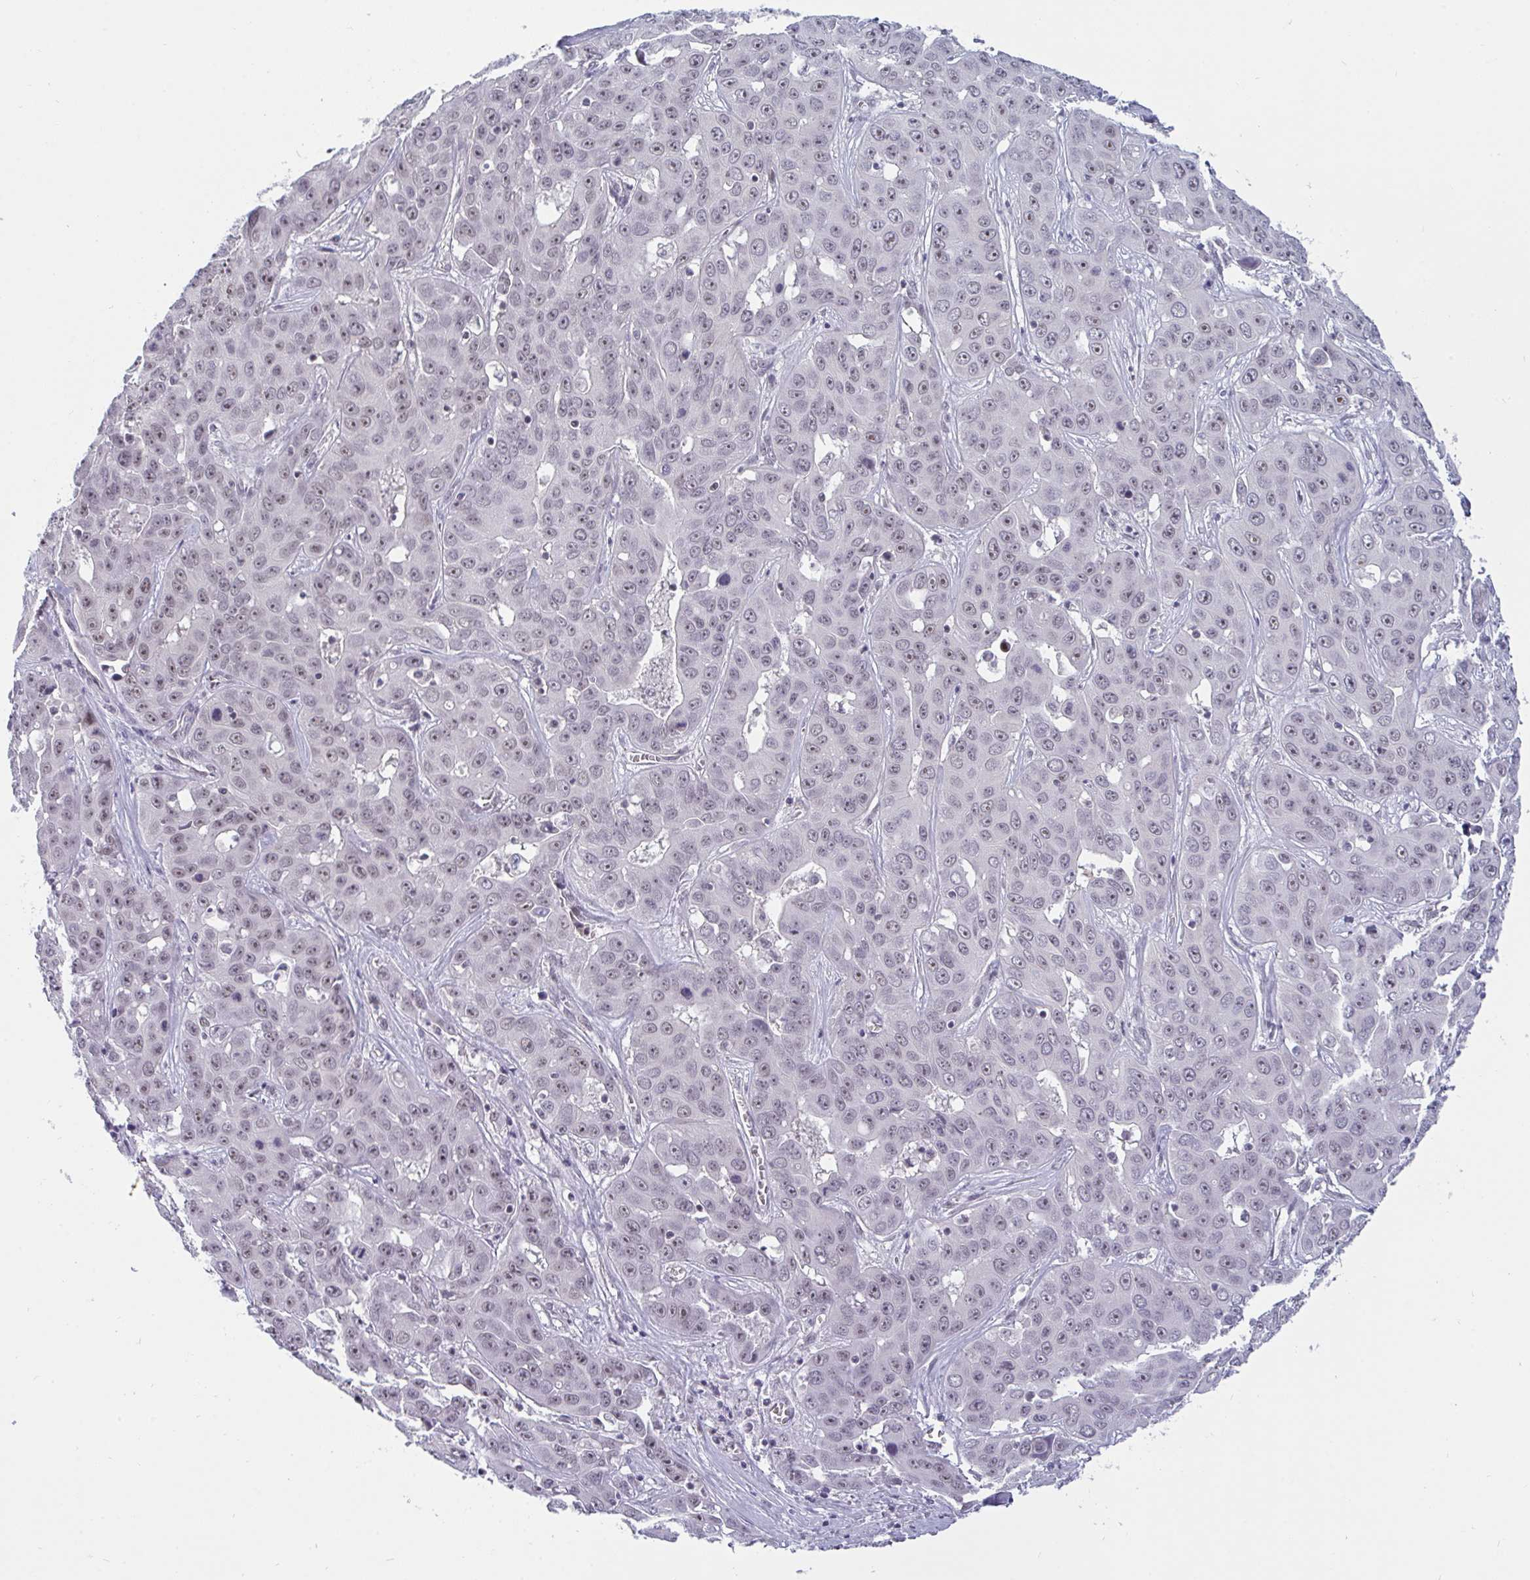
{"staining": {"intensity": "negative", "quantity": "none", "location": "none"}, "tissue": "liver cancer", "cell_type": "Tumor cells", "image_type": "cancer", "snomed": [{"axis": "morphology", "description": "Cholangiocarcinoma"}, {"axis": "topography", "description": "Liver"}], "caption": "The histopathology image shows no significant positivity in tumor cells of liver cholangiocarcinoma. (DAB IHC visualized using brightfield microscopy, high magnification).", "gene": "PRR14", "patient": {"sex": "female", "age": 52}}